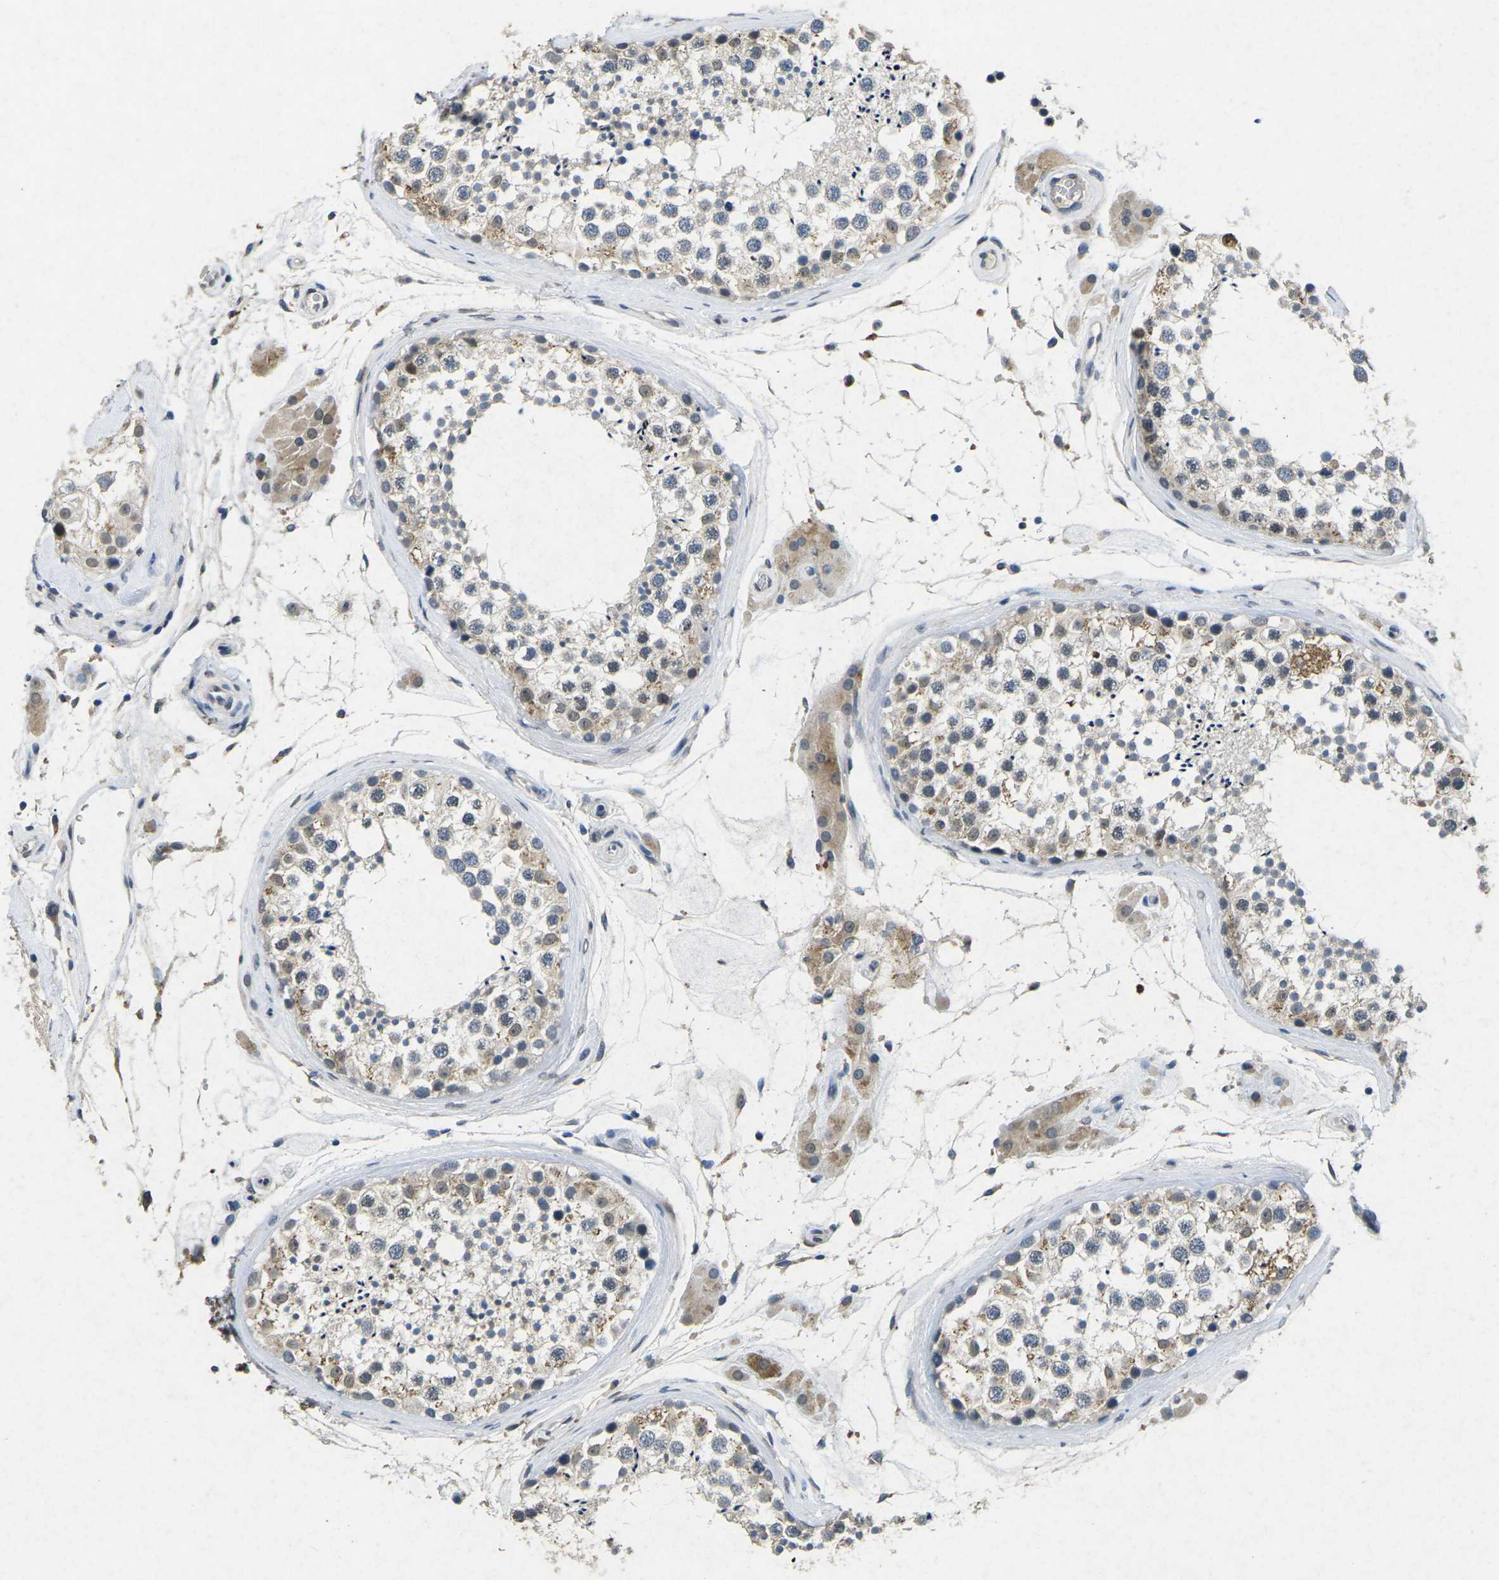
{"staining": {"intensity": "weak", "quantity": "25%-75%", "location": "cytoplasmic/membranous,nuclear"}, "tissue": "testis", "cell_type": "Cells in seminiferous ducts", "image_type": "normal", "snomed": [{"axis": "morphology", "description": "Normal tissue, NOS"}, {"axis": "topography", "description": "Testis"}], "caption": "Immunohistochemical staining of normal testis reveals weak cytoplasmic/membranous,nuclear protein staining in approximately 25%-75% of cells in seminiferous ducts. (Brightfield microscopy of DAB IHC at high magnification).", "gene": "SCNN1B", "patient": {"sex": "male", "age": 46}}